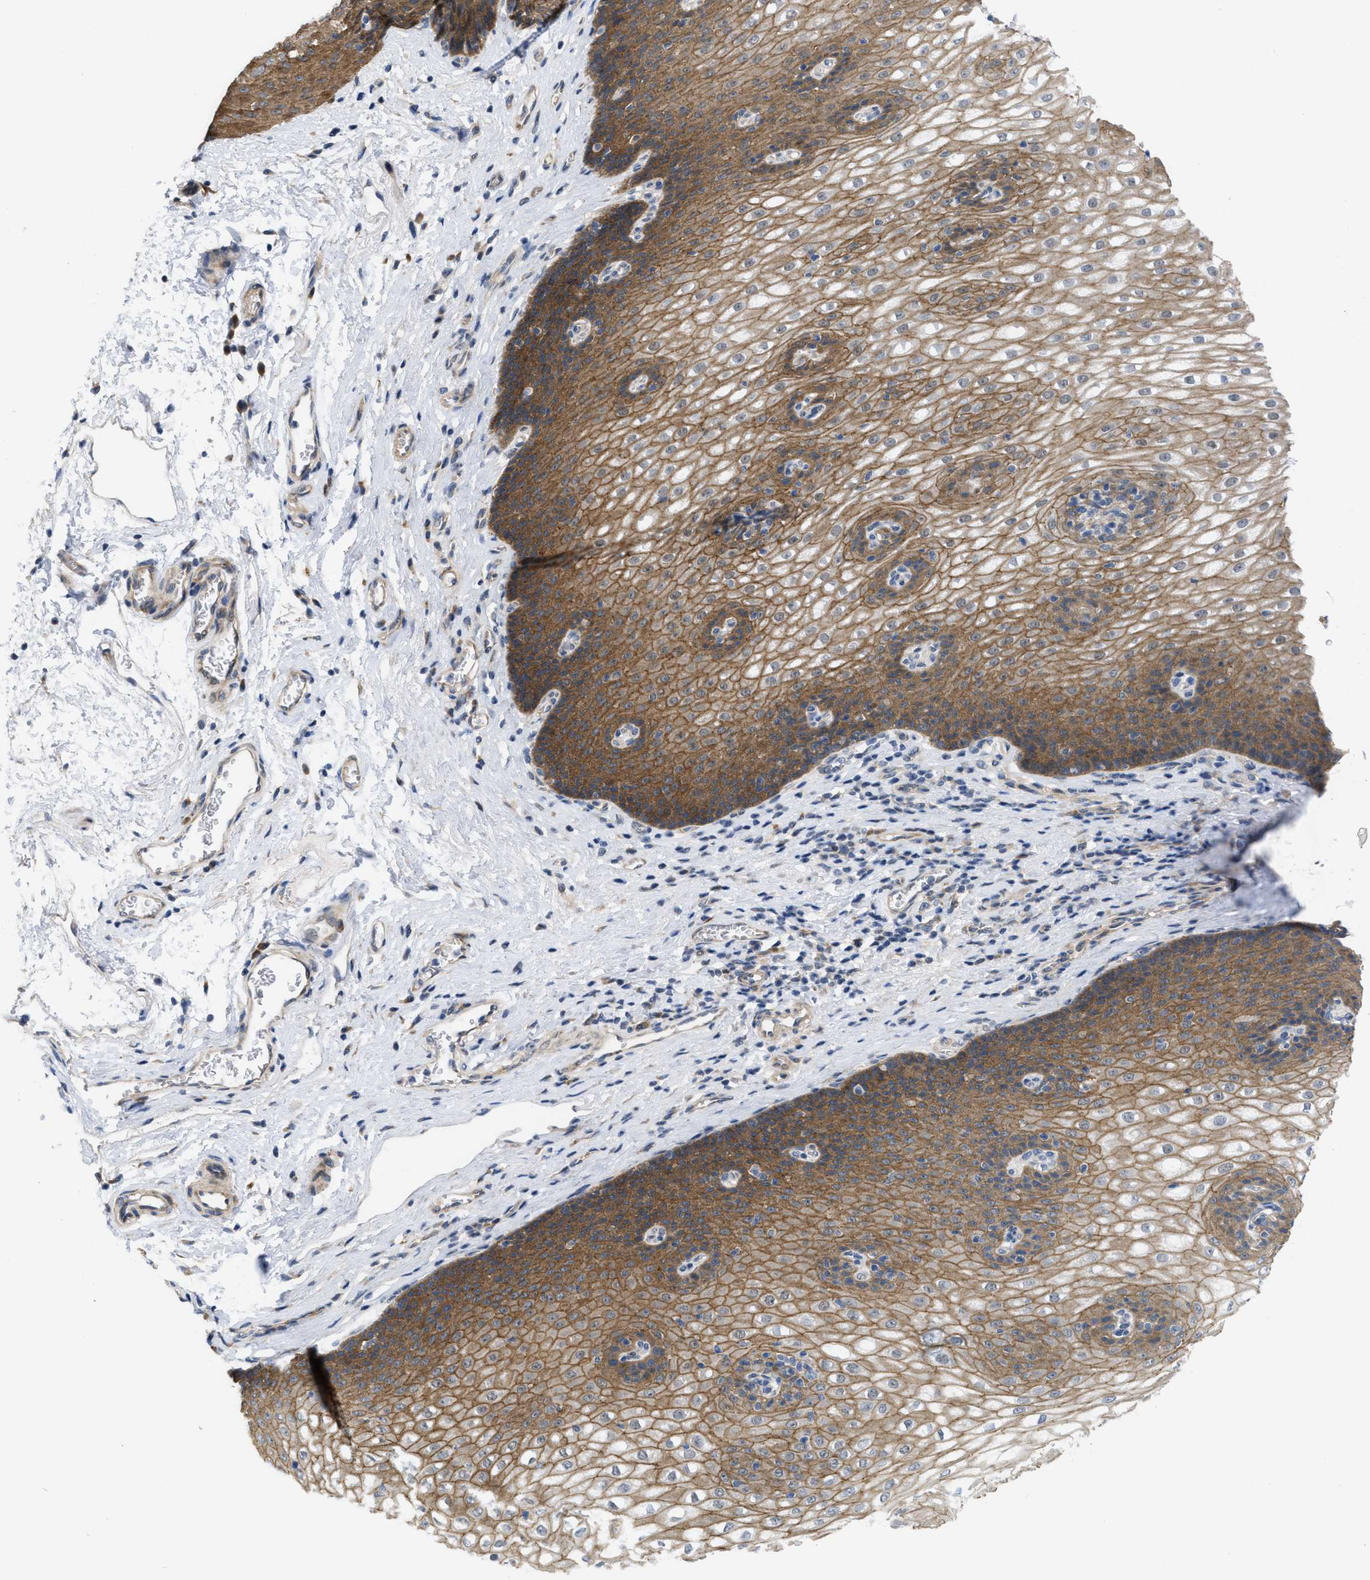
{"staining": {"intensity": "moderate", "quantity": ">75%", "location": "cytoplasmic/membranous"}, "tissue": "esophagus", "cell_type": "Squamous epithelial cells", "image_type": "normal", "snomed": [{"axis": "morphology", "description": "Normal tissue, NOS"}, {"axis": "topography", "description": "Esophagus"}], "caption": "Immunohistochemistry (IHC) image of benign esophagus: esophagus stained using immunohistochemistry (IHC) demonstrates medium levels of moderate protein expression localized specifically in the cytoplasmic/membranous of squamous epithelial cells, appearing as a cytoplasmic/membranous brown color.", "gene": "CDPF1", "patient": {"sex": "male", "age": 48}}